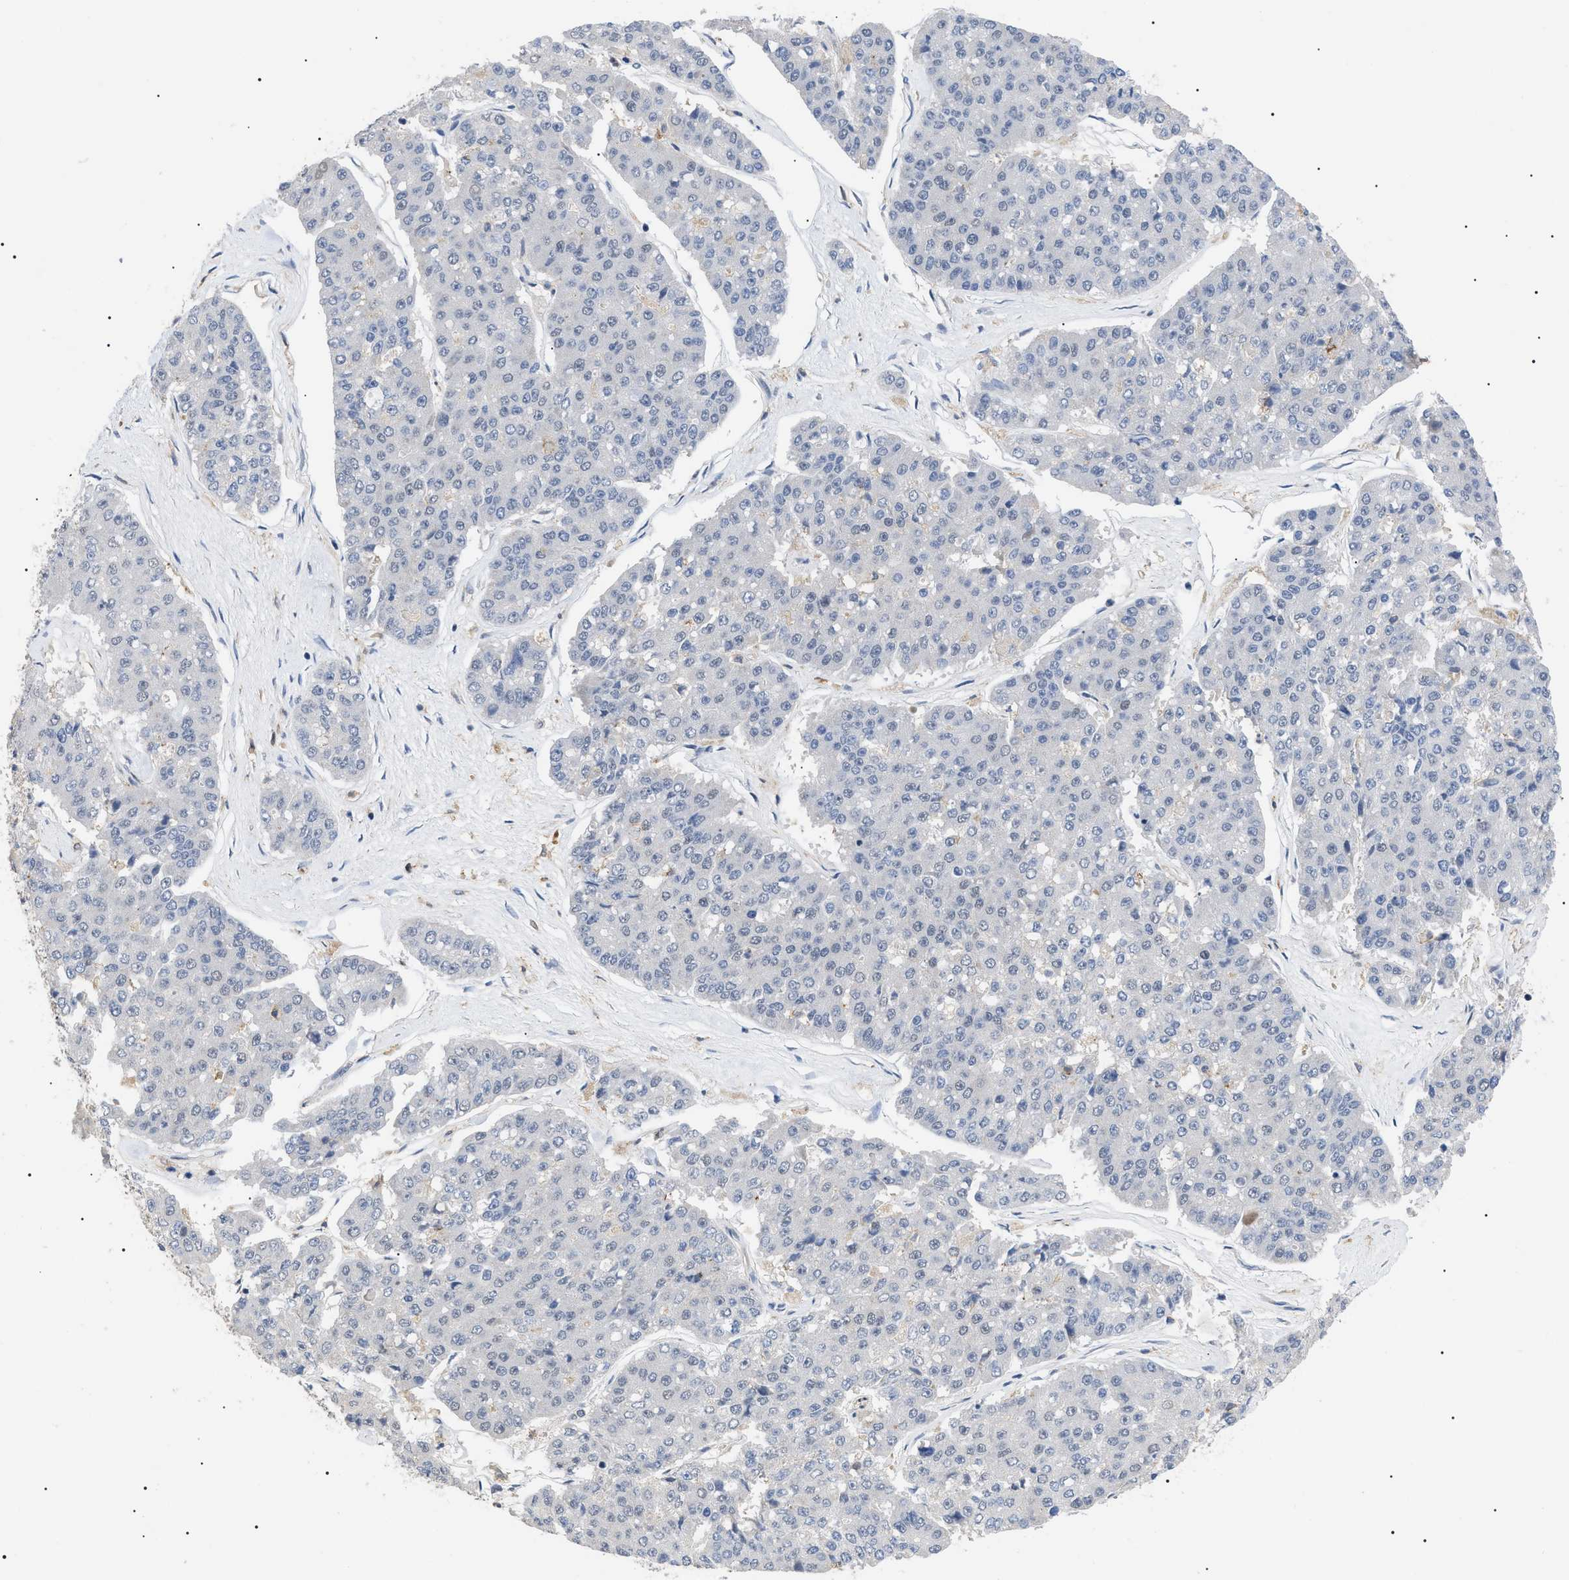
{"staining": {"intensity": "negative", "quantity": "none", "location": "none"}, "tissue": "pancreatic cancer", "cell_type": "Tumor cells", "image_type": "cancer", "snomed": [{"axis": "morphology", "description": "Adenocarcinoma, NOS"}, {"axis": "topography", "description": "Pancreas"}], "caption": "Tumor cells are negative for brown protein staining in adenocarcinoma (pancreatic). The staining was performed using DAB to visualize the protein expression in brown, while the nuclei were stained in blue with hematoxylin (Magnification: 20x).", "gene": "CD300A", "patient": {"sex": "male", "age": 50}}